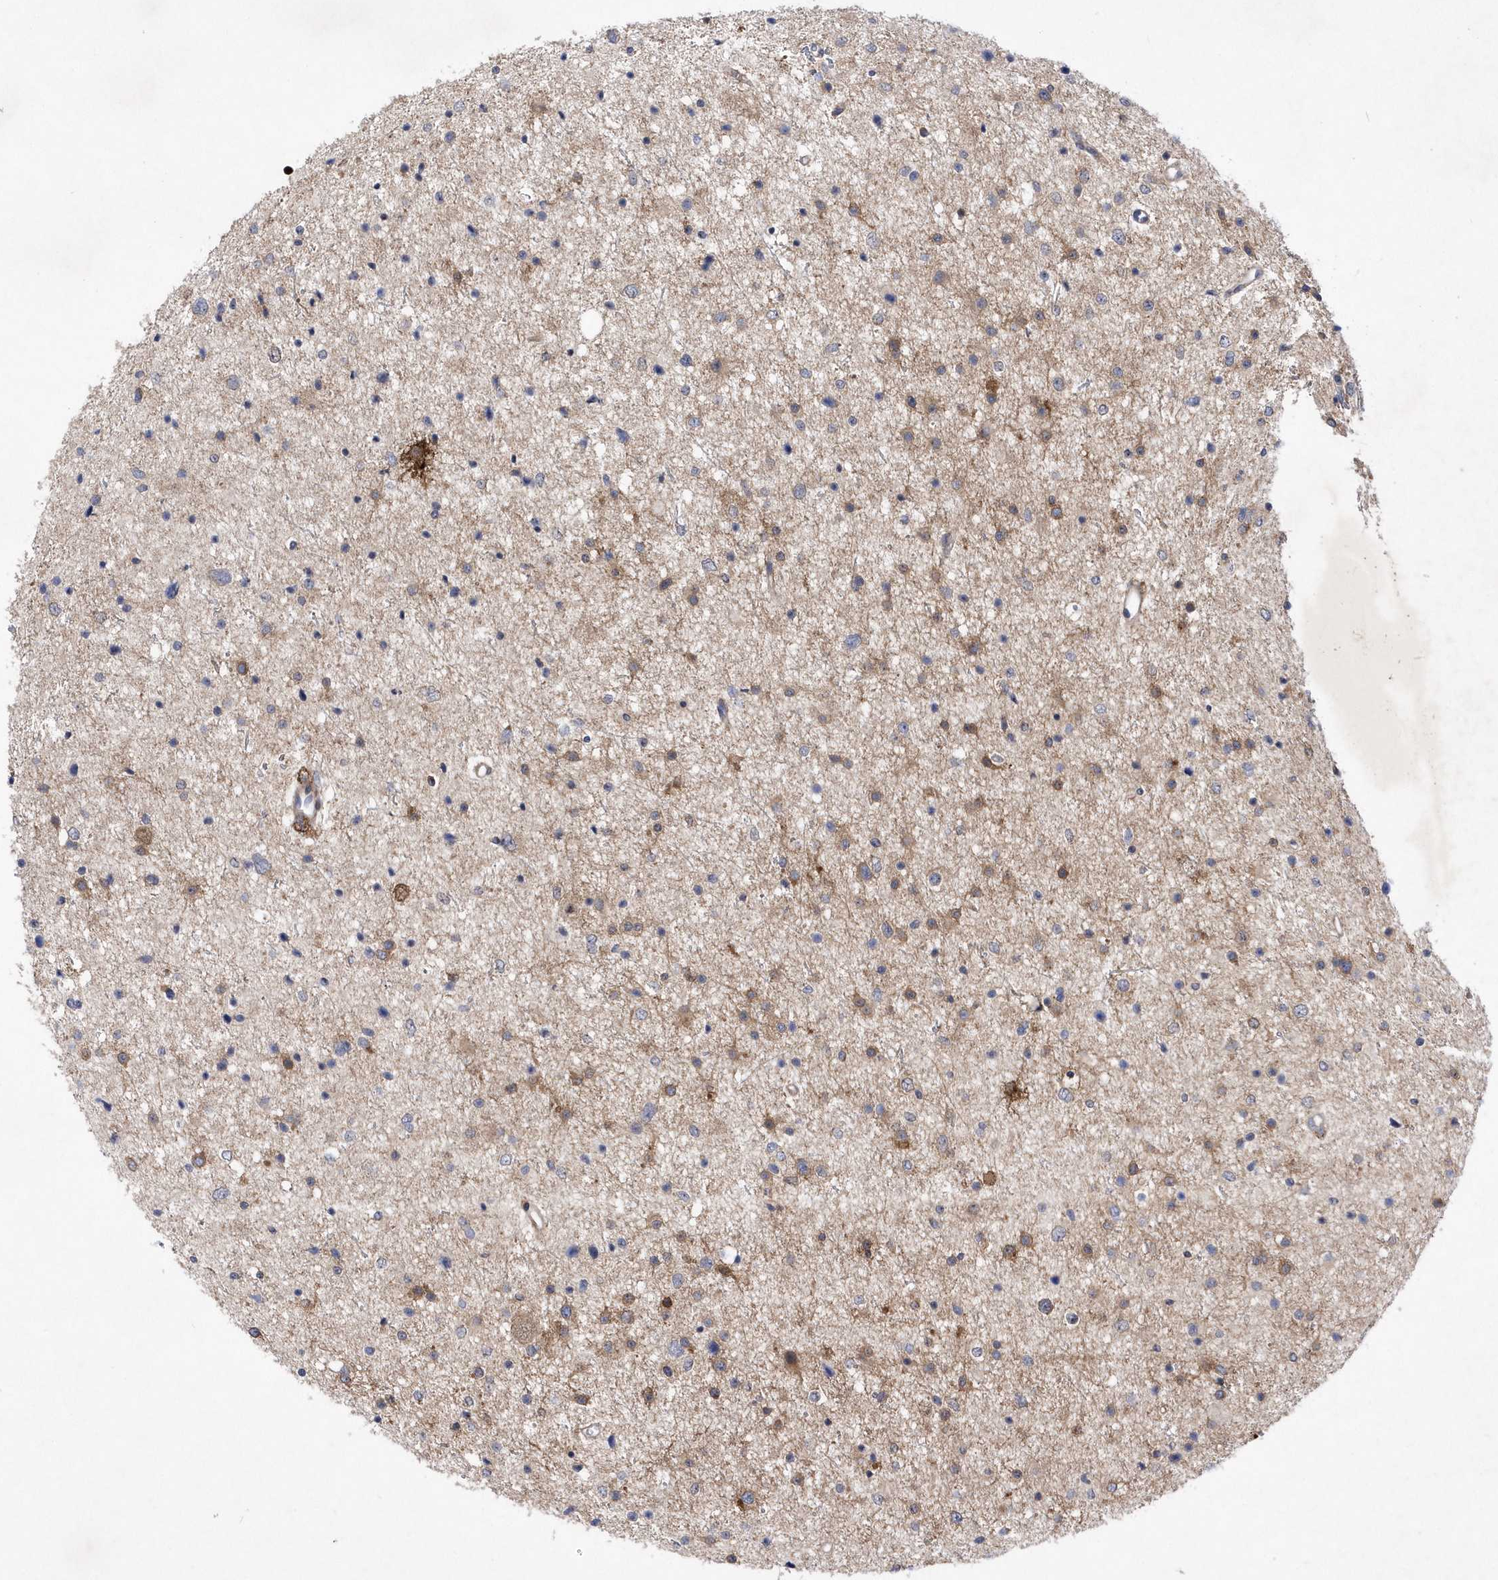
{"staining": {"intensity": "moderate", "quantity": "25%-75%", "location": "cytoplasmic/membranous"}, "tissue": "glioma", "cell_type": "Tumor cells", "image_type": "cancer", "snomed": [{"axis": "morphology", "description": "Glioma, malignant, Low grade"}, {"axis": "topography", "description": "Brain"}], "caption": "Protein positivity by immunohistochemistry shows moderate cytoplasmic/membranous expression in about 25%-75% of tumor cells in malignant low-grade glioma. The staining is performed using DAB (3,3'-diaminobenzidine) brown chromogen to label protein expression. The nuclei are counter-stained blue using hematoxylin.", "gene": "LONRF2", "patient": {"sex": "female", "age": 37}}